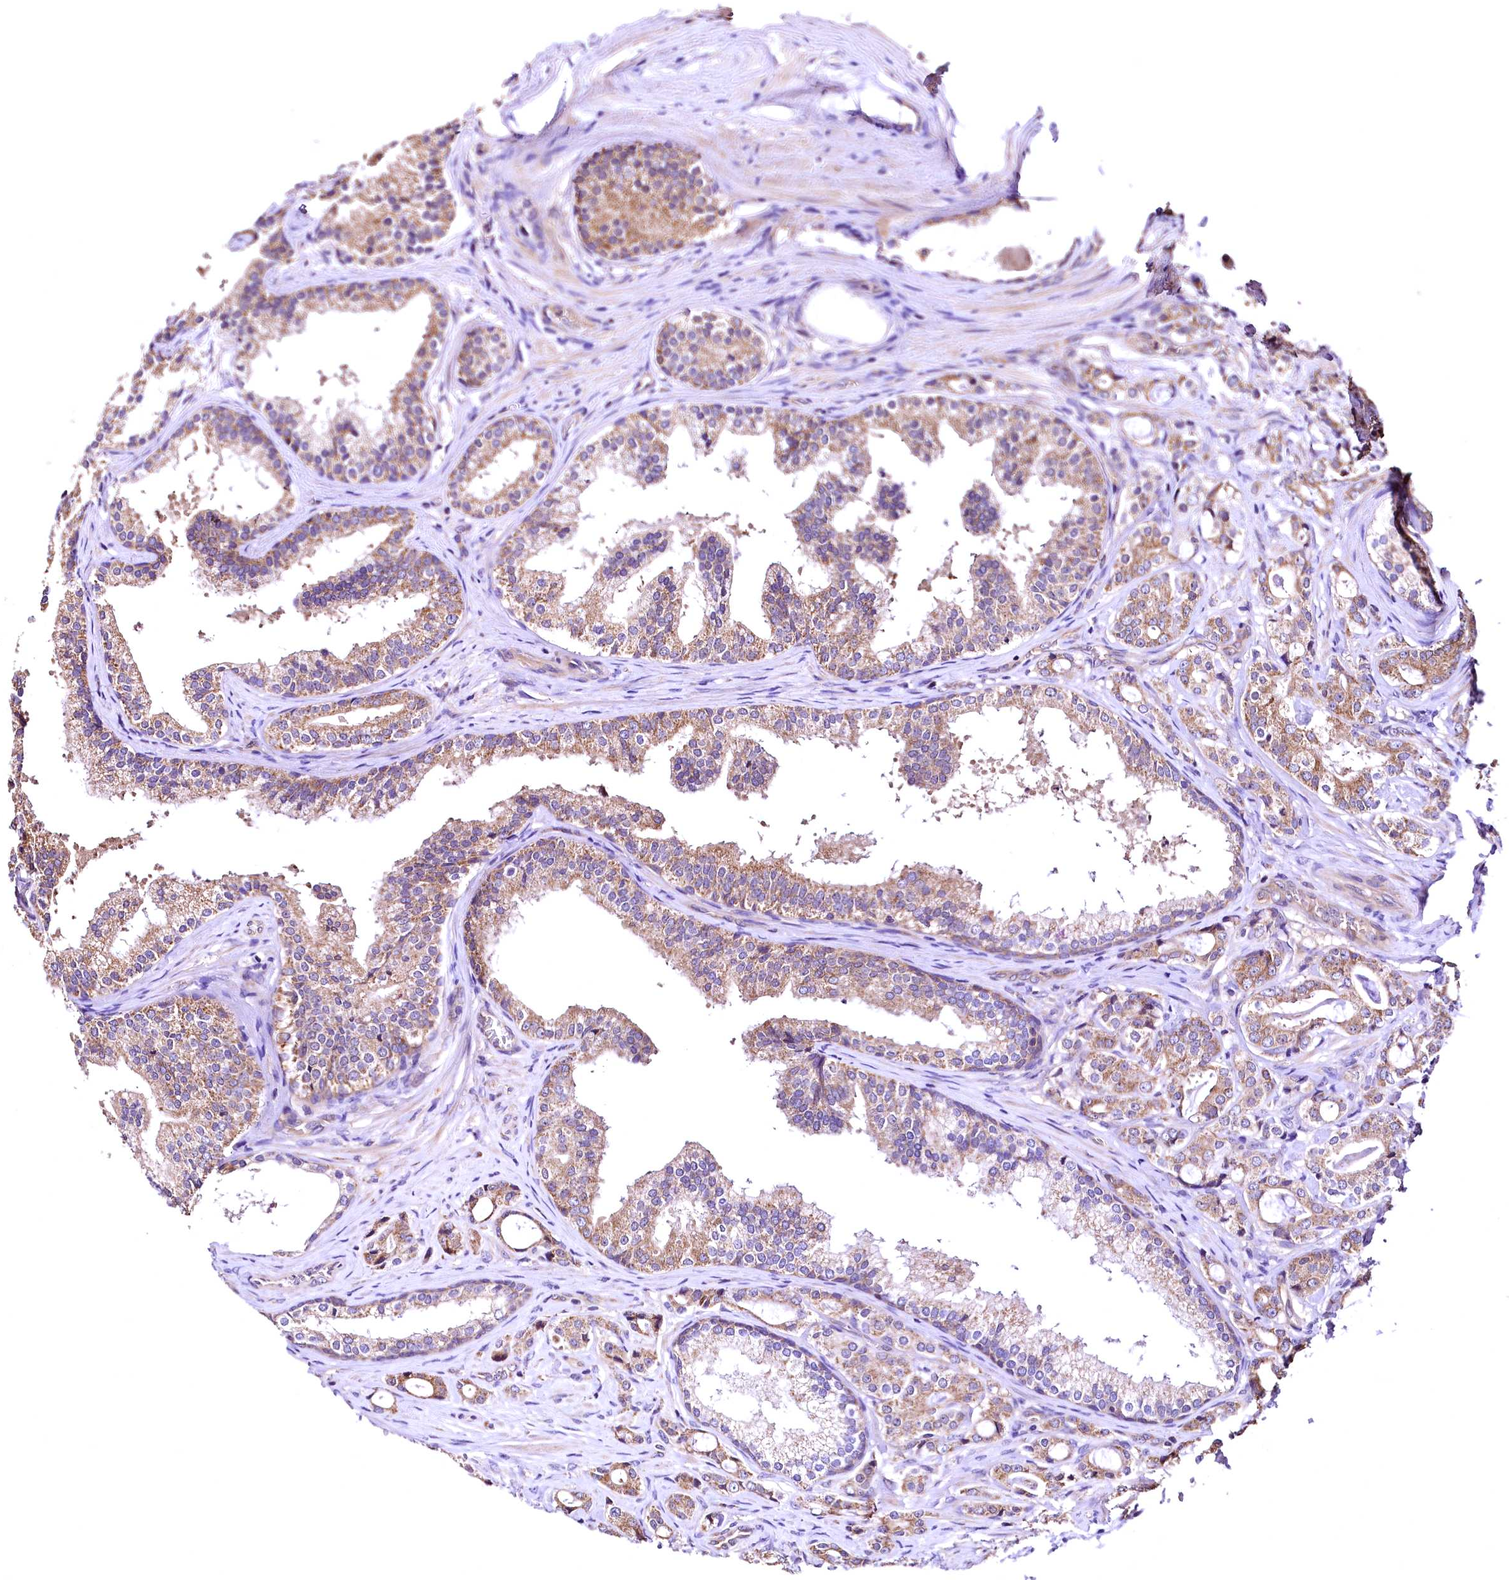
{"staining": {"intensity": "moderate", "quantity": ">75%", "location": "cytoplasmic/membranous"}, "tissue": "prostate cancer", "cell_type": "Tumor cells", "image_type": "cancer", "snomed": [{"axis": "morphology", "description": "Adenocarcinoma, High grade"}, {"axis": "topography", "description": "Prostate"}], "caption": "Immunohistochemistry (IHC) of prostate cancer (adenocarcinoma (high-grade)) shows medium levels of moderate cytoplasmic/membranous positivity in about >75% of tumor cells.", "gene": "MRPL57", "patient": {"sex": "male", "age": 63}}